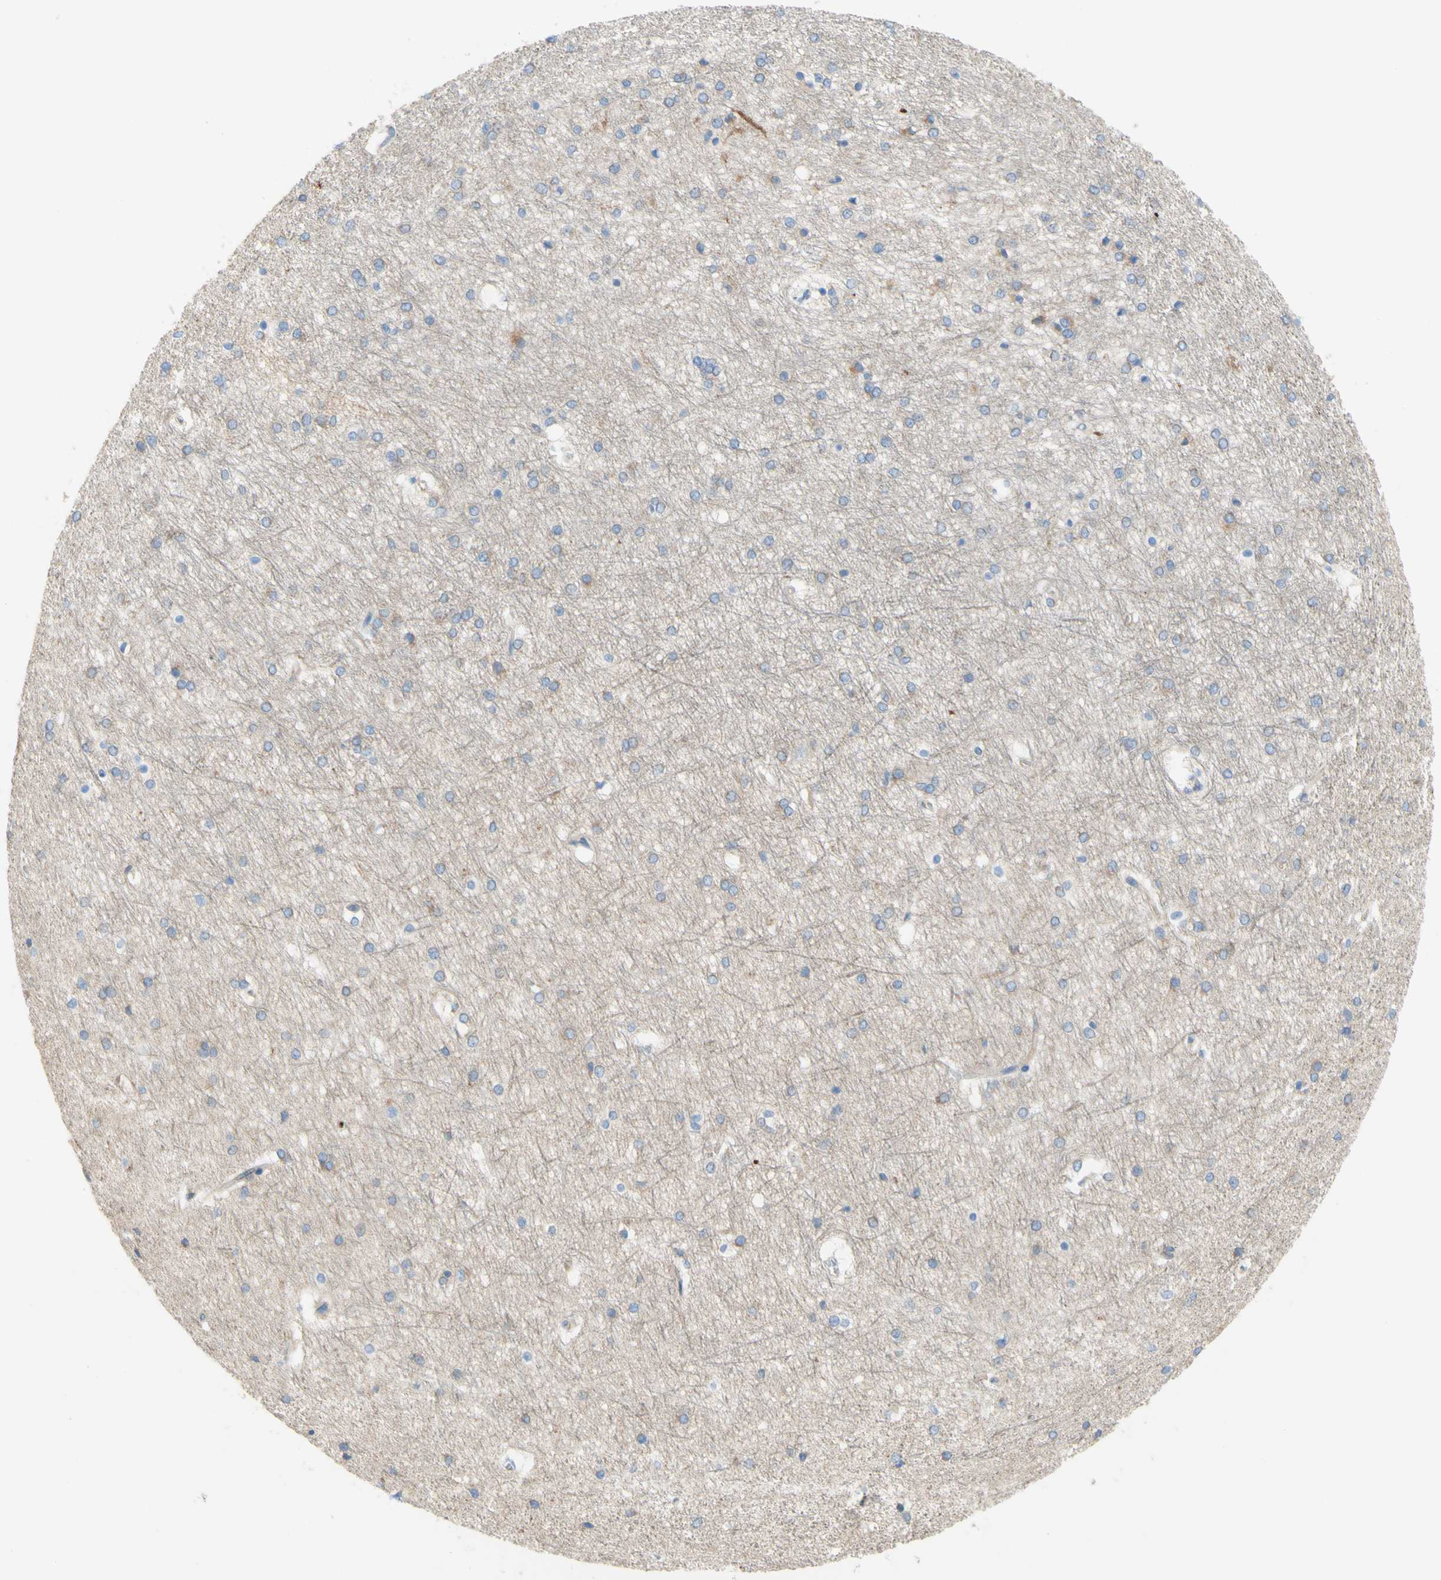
{"staining": {"intensity": "negative", "quantity": "none", "location": "none"}, "tissue": "hippocampus", "cell_type": "Glial cells", "image_type": "normal", "snomed": [{"axis": "morphology", "description": "Normal tissue, NOS"}, {"axis": "topography", "description": "Hippocampus"}], "caption": "Benign hippocampus was stained to show a protein in brown. There is no significant expression in glial cells. (Brightfield microscopy of DAB immunohistochemistry (IHC) at high magnification).", "gene": "RETREG2", "patient": {"sex": "female", "age": 19}}